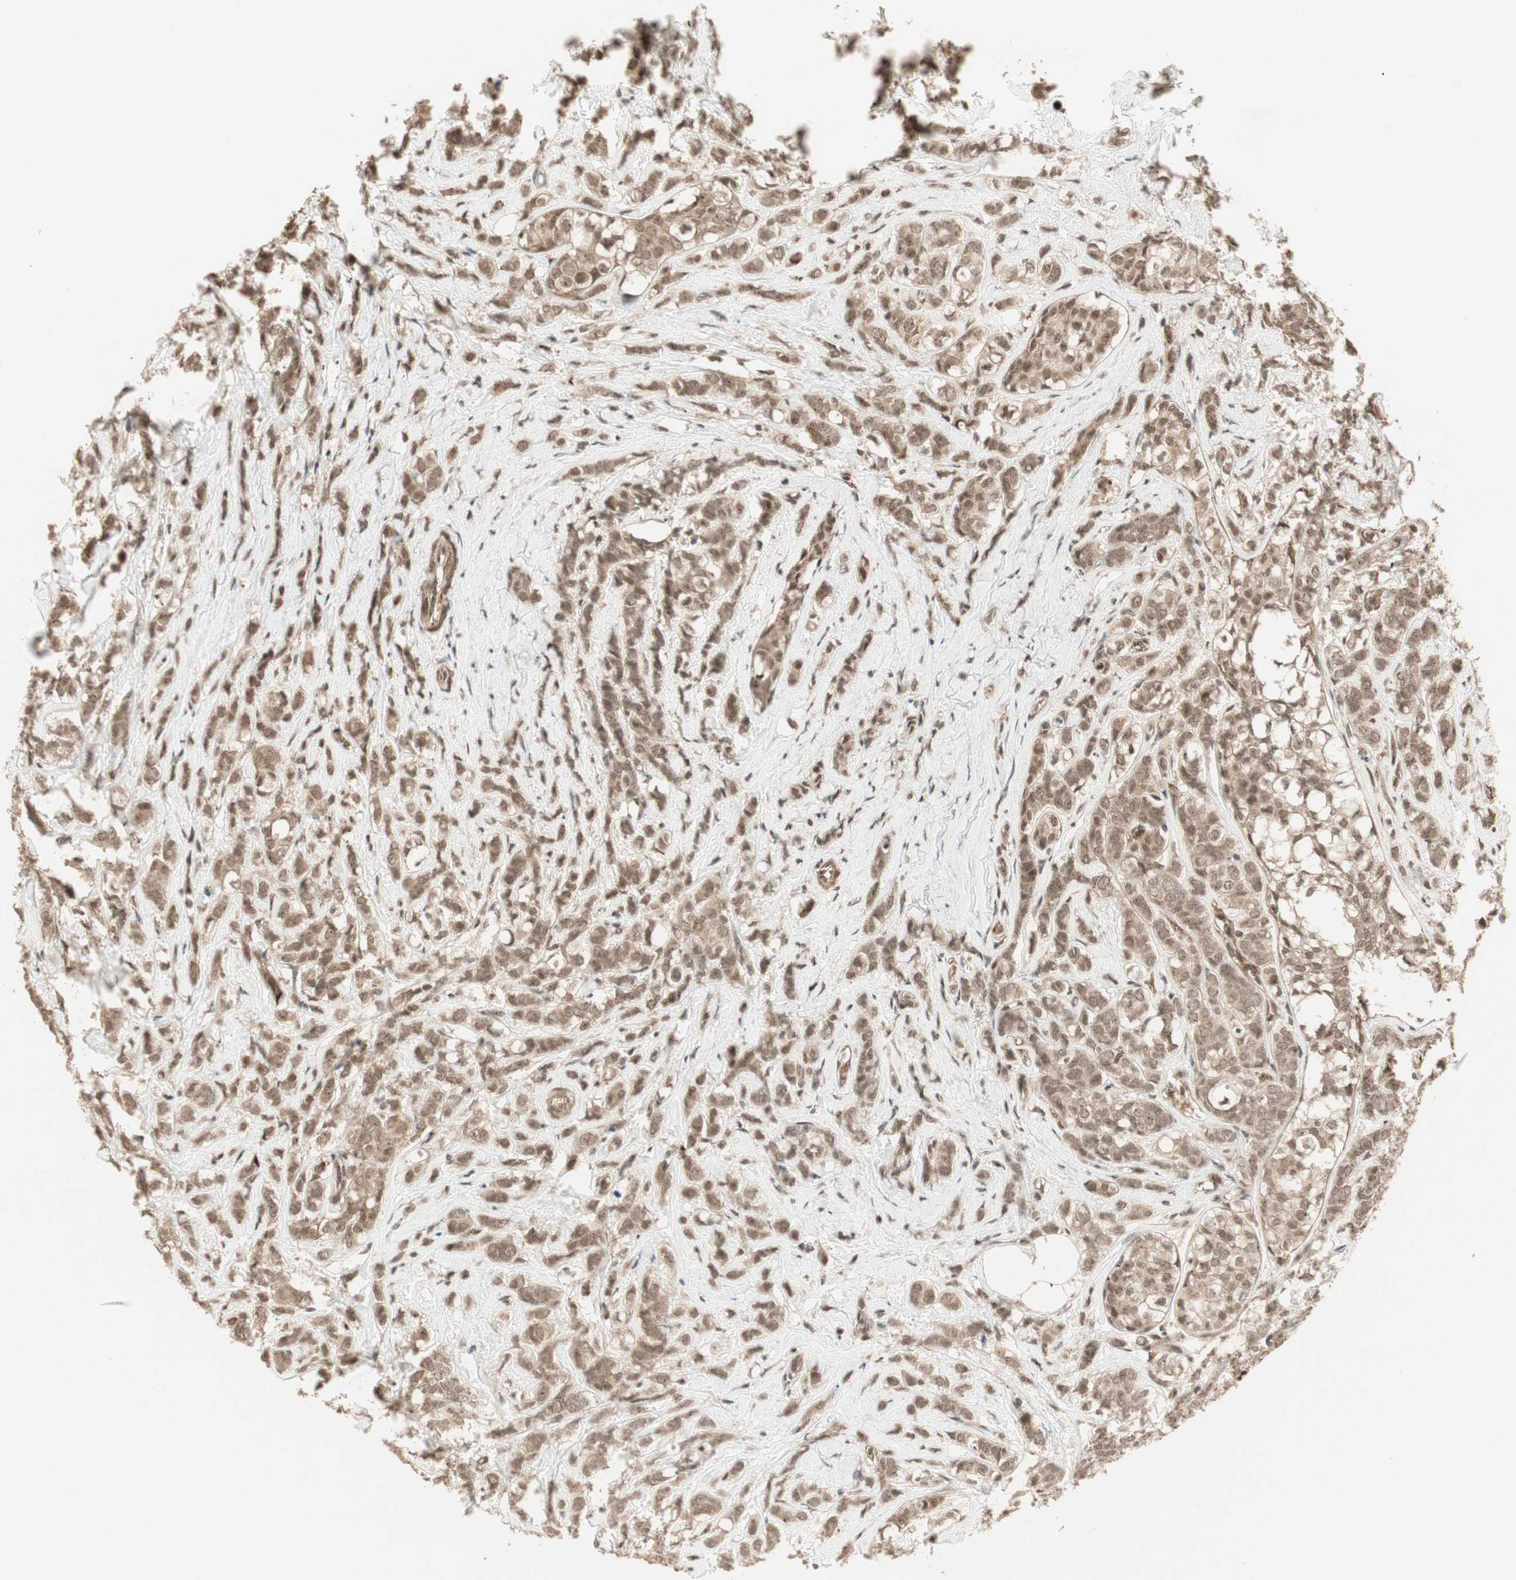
{"staining": {"intensity": "moderate", "quantity": ">75%", "location": "cytoplasmic/membranous,nuclear"}, "tissue": "breast cancer", "cell_type": "Tumor cells", "image_type": "cancer", "snomed": [{"axis": "morphology", "description": "Lobular carcinoma"}, {"axis": "topography", "description": "Breast"}], "caption": "Approximately >75% of tumor cells in lobular carcinoma (breast) display moderate cytoplasmic/membranous and nuclear protein staining as visualized by brown immunohistochemical staining.", "gene": "ZSCAN31", "patient": {"sex": "female", "age": 60}}